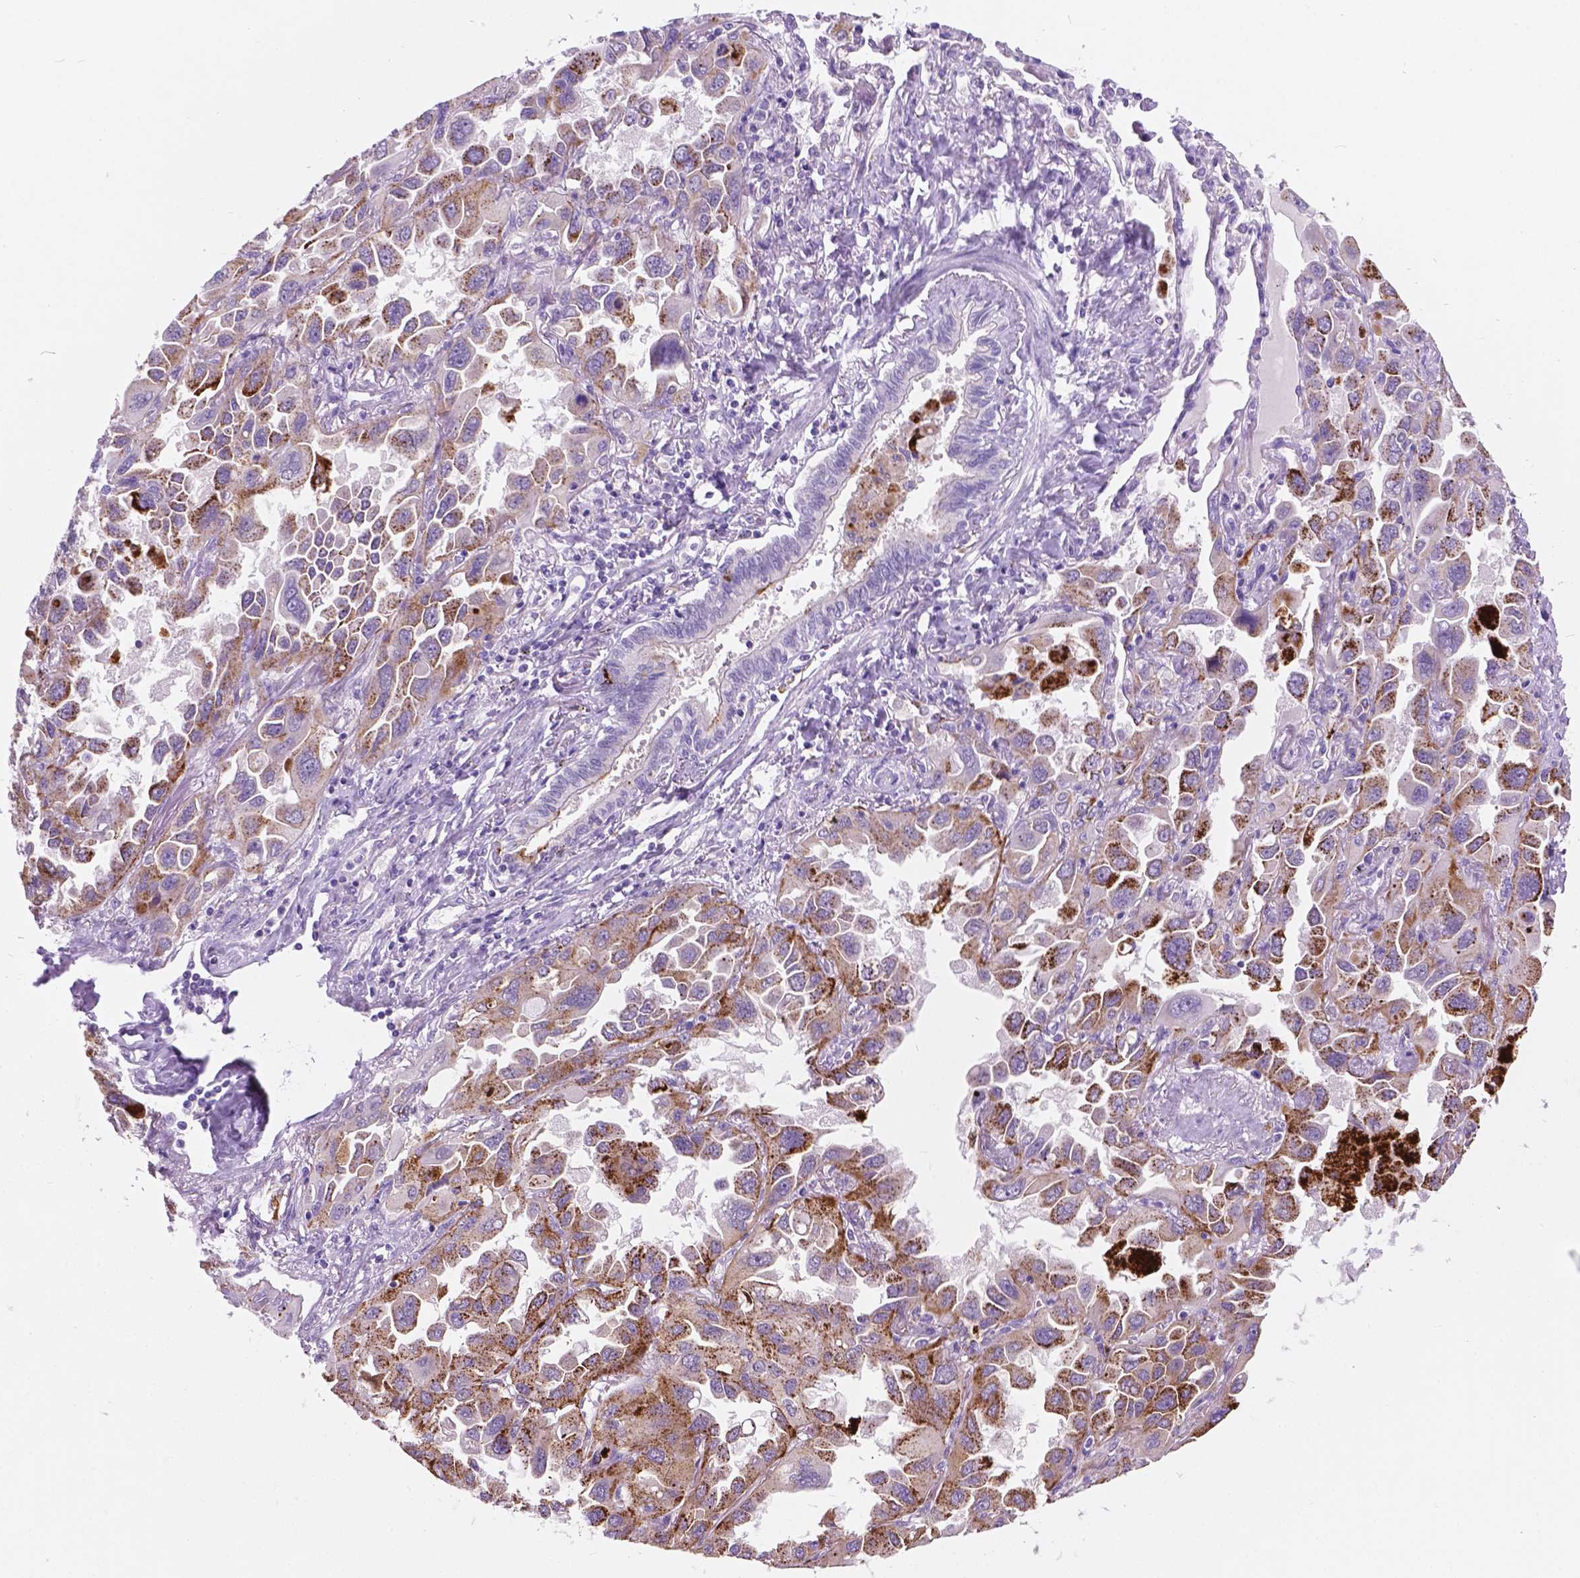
{"staining": {"intensity": "strong", "quantity": "25%-75%", "location": "cytoplasmic/membranous"}, "tissue": "lung cancer", "cell_type": "Tumor cells", "image_type": "cancer", "snomed": [{"axis": "morphology", "description": "Adenocarcinoma, NOS"}, {"axis": "topography", "description": "Lung"}], "caption": "A micrograph of adenocarcinoma (lung) stained for a protein reveals strong cytoplasmic/membranous brown staining in tumor cells.", "gene": "ARMS2", "patient": {"sex": "male", "age": 64}}